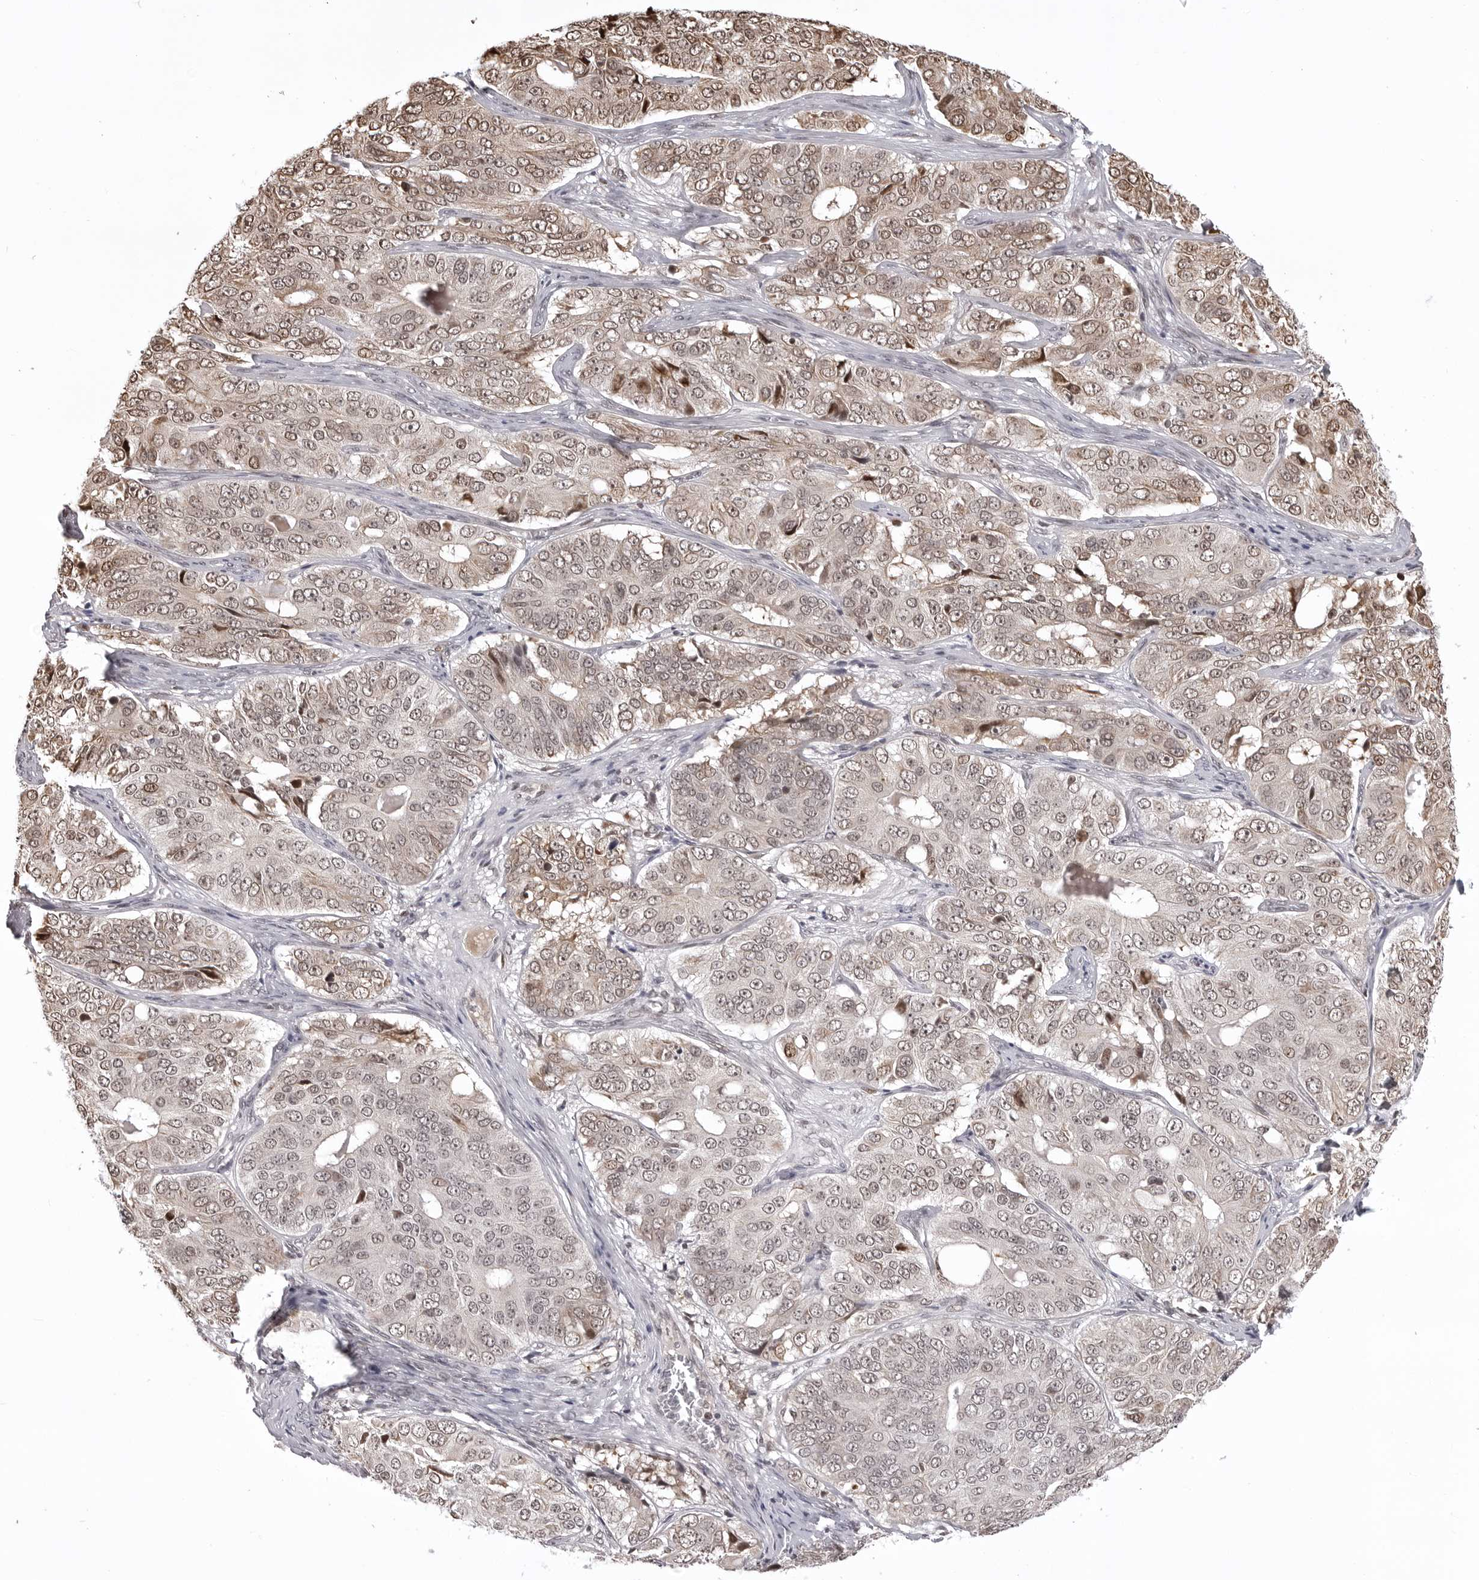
{"staining": {"intensity": "weak", "quantity": ">75%", "location": "cytoplasmic/membranous,nuclear"}, "tissue": "ovarian cancer", "cell_type": "Tumor cells", "image_type": "cancer", "snomed": [{"axis": "morphology", "description": "Carcinoma, endometroid"}, {"axis": "topography", "description": "Ovary"}], "caption": "High-power microscopy captured an immunohistochemistry histopathology image of endometroid carcinoma (ovarian), revealing weak cytoplasmic/membranous and nuclear staining in about >75% of tumor cells.", "gene": "PHF3", "patient": {"sex": "female", "age": 51}}